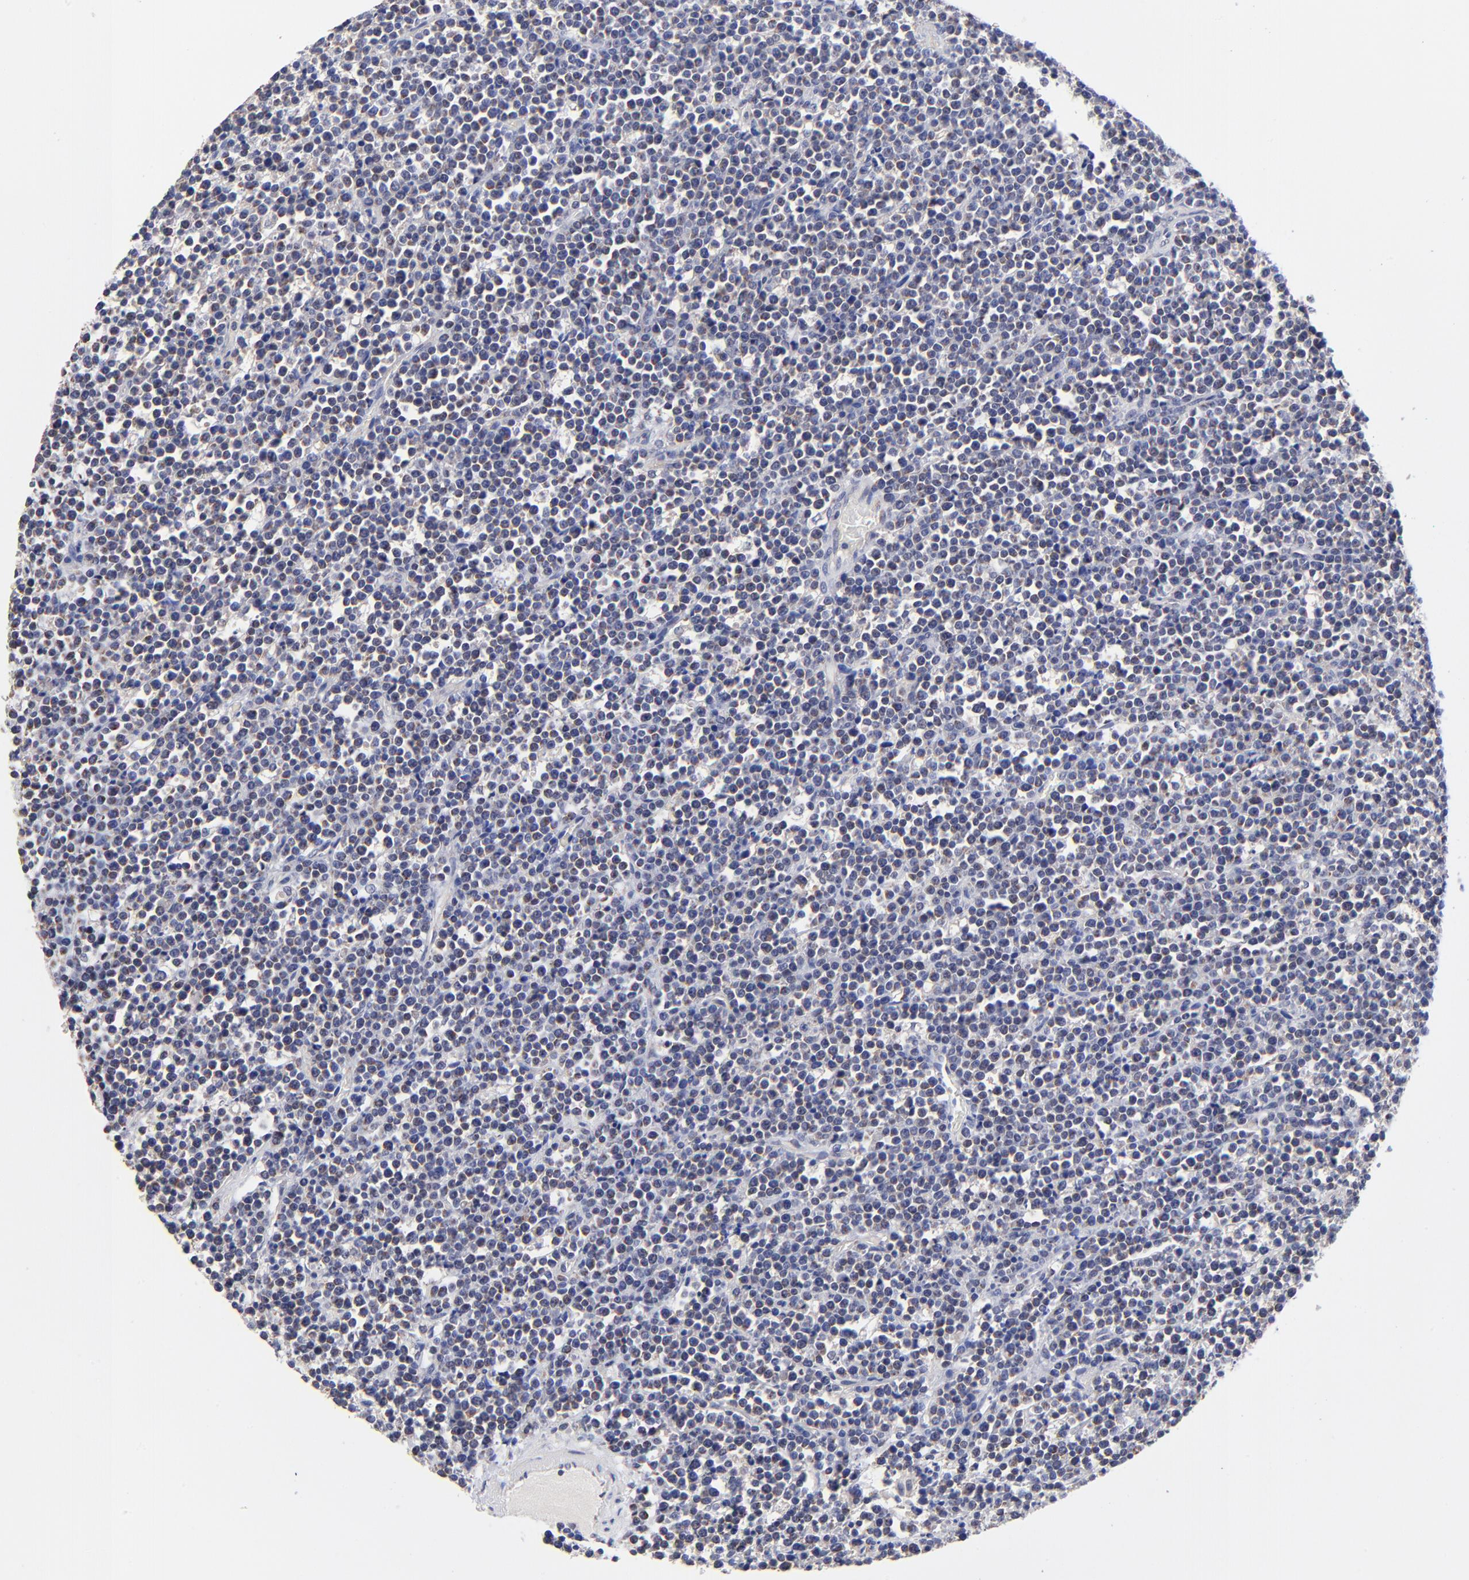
{"staining": {"intensity": "moderate", "quantity": "25%-75%", "location": "cytoplasmic/membranous"}, "tissue": "lymphoma", "cell_type": "Tumor cells", "image_type": "cancer", "snomed": [{"axis": "morphology", "description": "Malignant lymphoma, non-Hodgkin's type, High grade"}, {"axis": "topography", "description": "Ovary"}], "caption": "Protein analysis of lymphoma tissue shows moderate cytoplasmic/membranous positivity in about 25%-75% of tumor cells. (DAB IHC with brightfield microscopy, high magnification).", "gene": "FBXL12", "patient": {"sex": "female", "age": 56}}